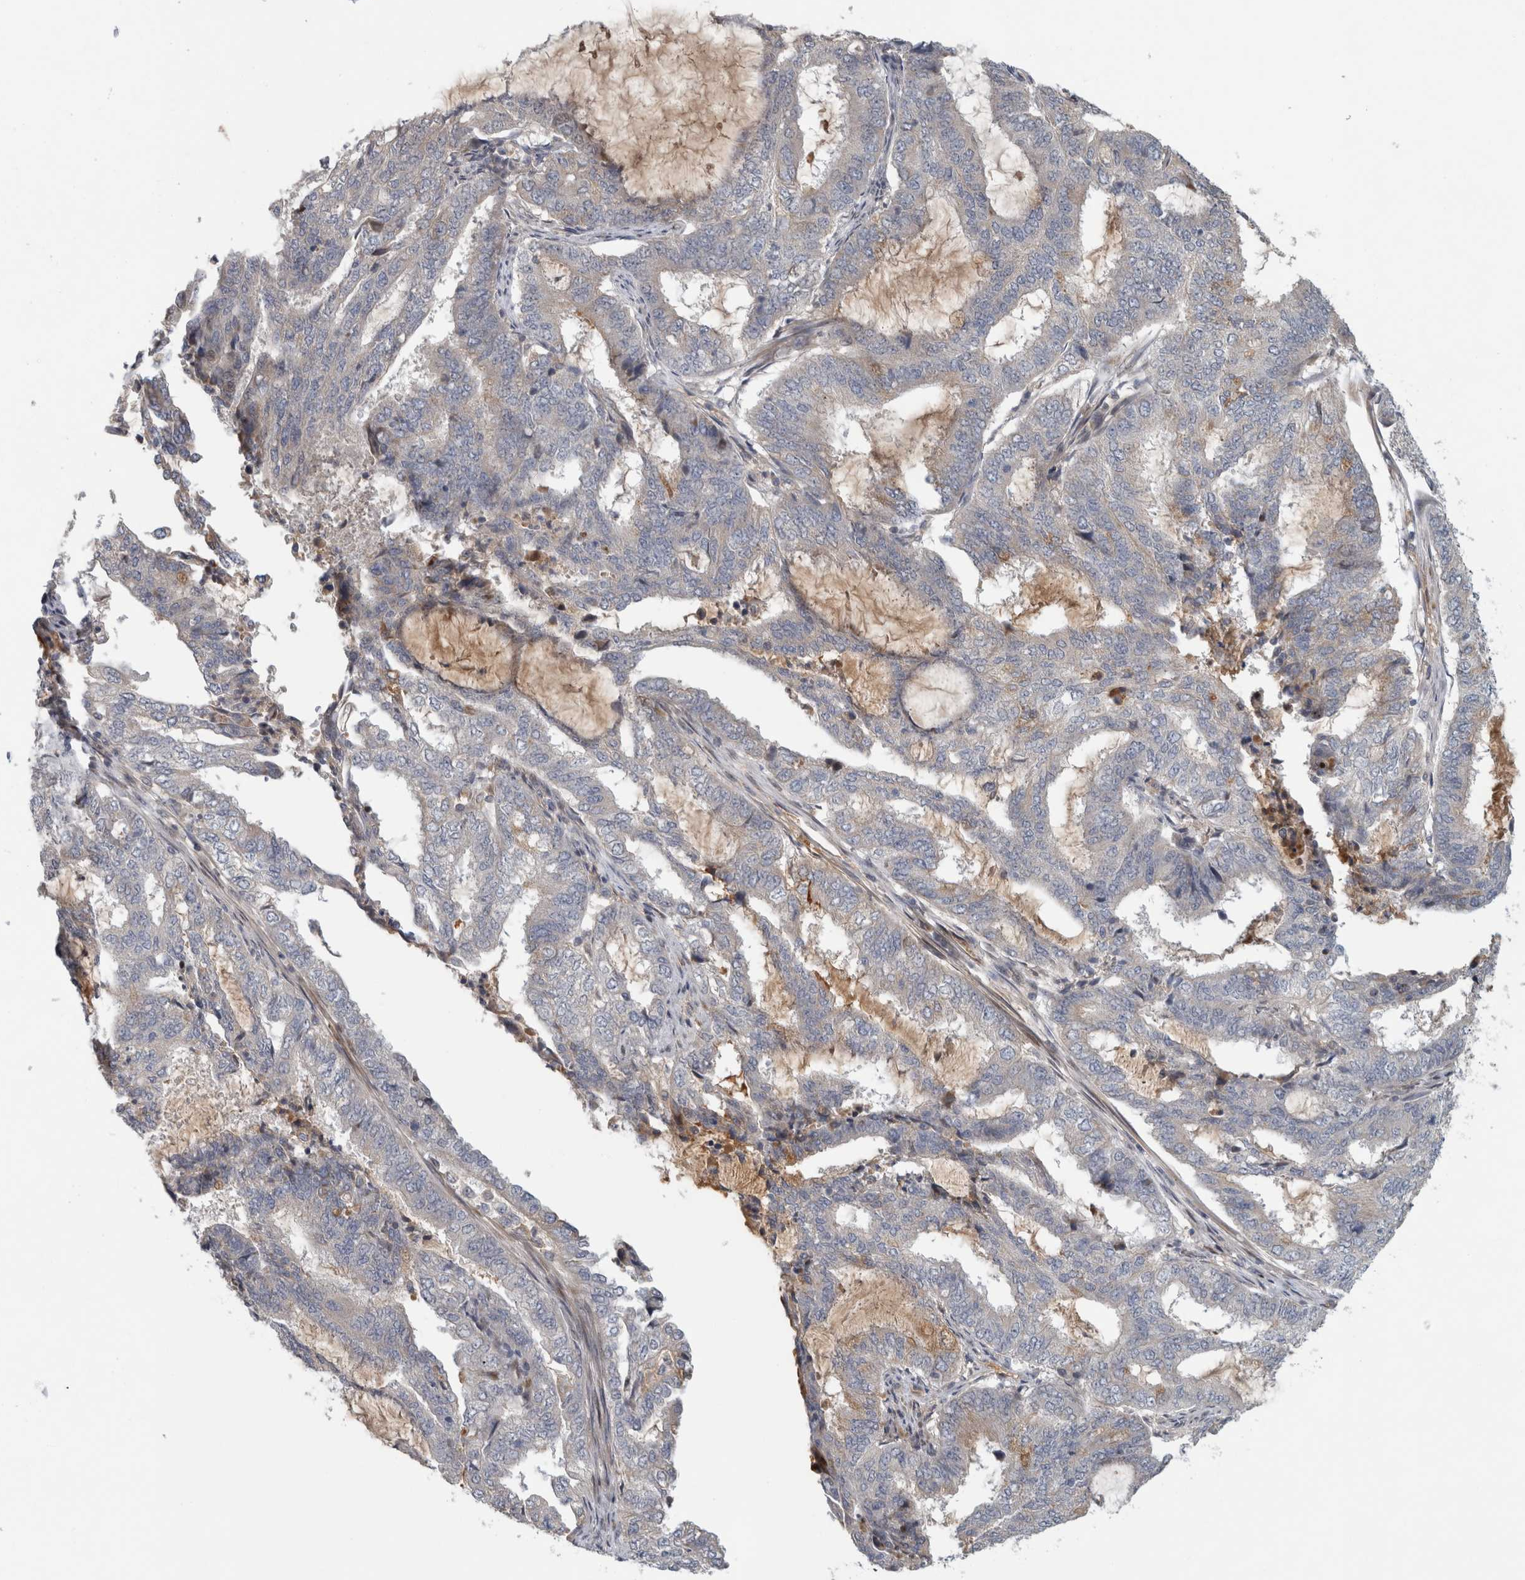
{"staining": {"intensity": "negative", "quantity": "none", "location": "none"}, "tissue": "endometrial cancer", "cell_type": "Tumor cells", "image_type": "cancer", "snomed": [{"axis": "morphology", "description": "Adenocarcinoma, NOS"}, {"axis": "topography", "description": "Endometrium"}], "caption": "The photomicrograph displays no staining of tumor cells in adenocarcinoma (endometrial).", "gene": "RBM48", "patient": {"sex": "female", "age": 51}}